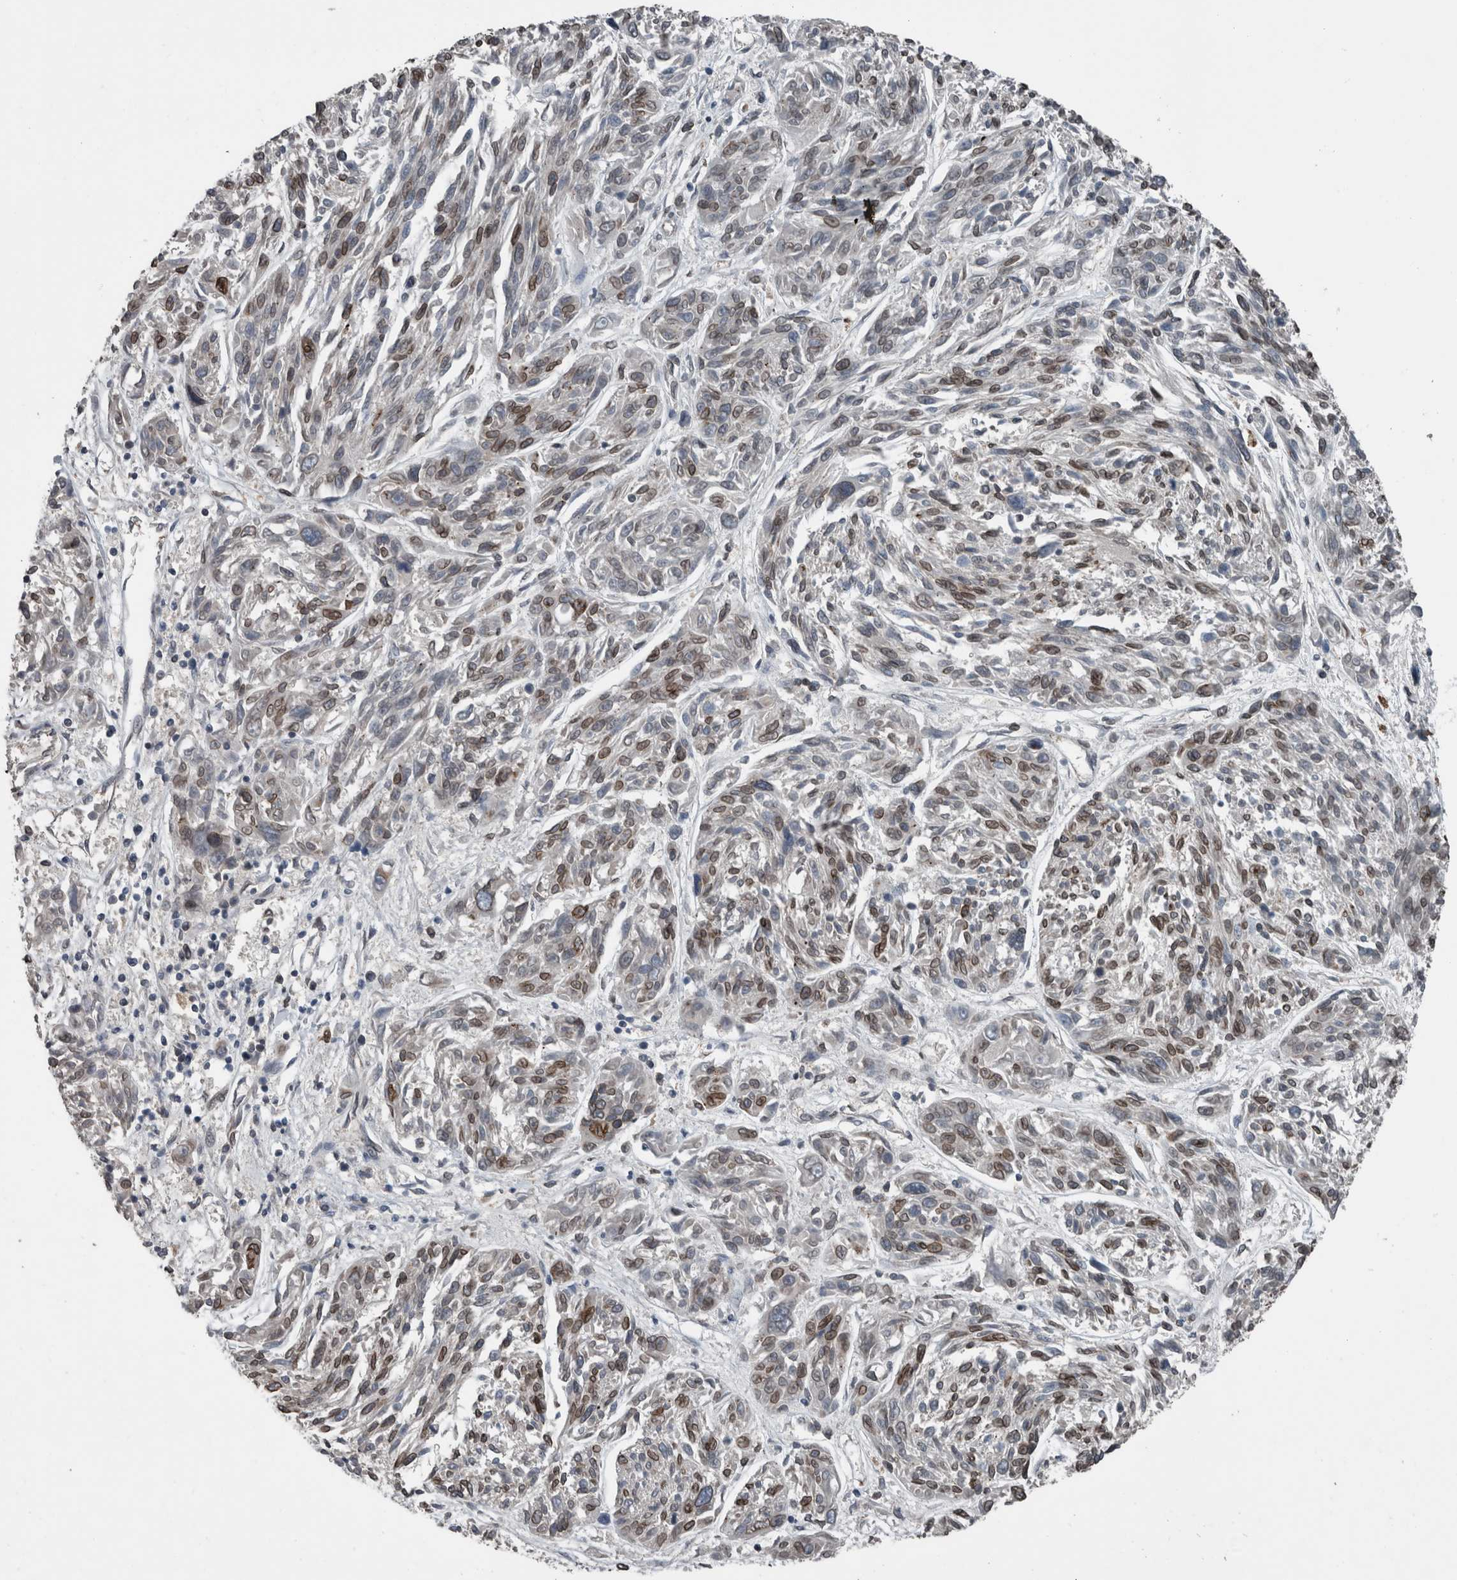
{"staining": {"intensity": "moderate", "quantity": "25%-75%", "location": "cytoplasmic/membranous,nuclear"}, "tissue": "melanoma", "cell_type": "Tumor cells", "image_type": "cancer", "snomed": [{"axis": "morphology", "description": "Malignant melanoma, NOS"}, {"axis": "topography", "description": "Skin"}], "caption": "Malignant melanoma stained for a protein displays moderate cytoplasmic/membranous and nuclear positivity in tumor cells.", "gene": "RANBP2", "patient": {"sex": "male", "age": 53}}